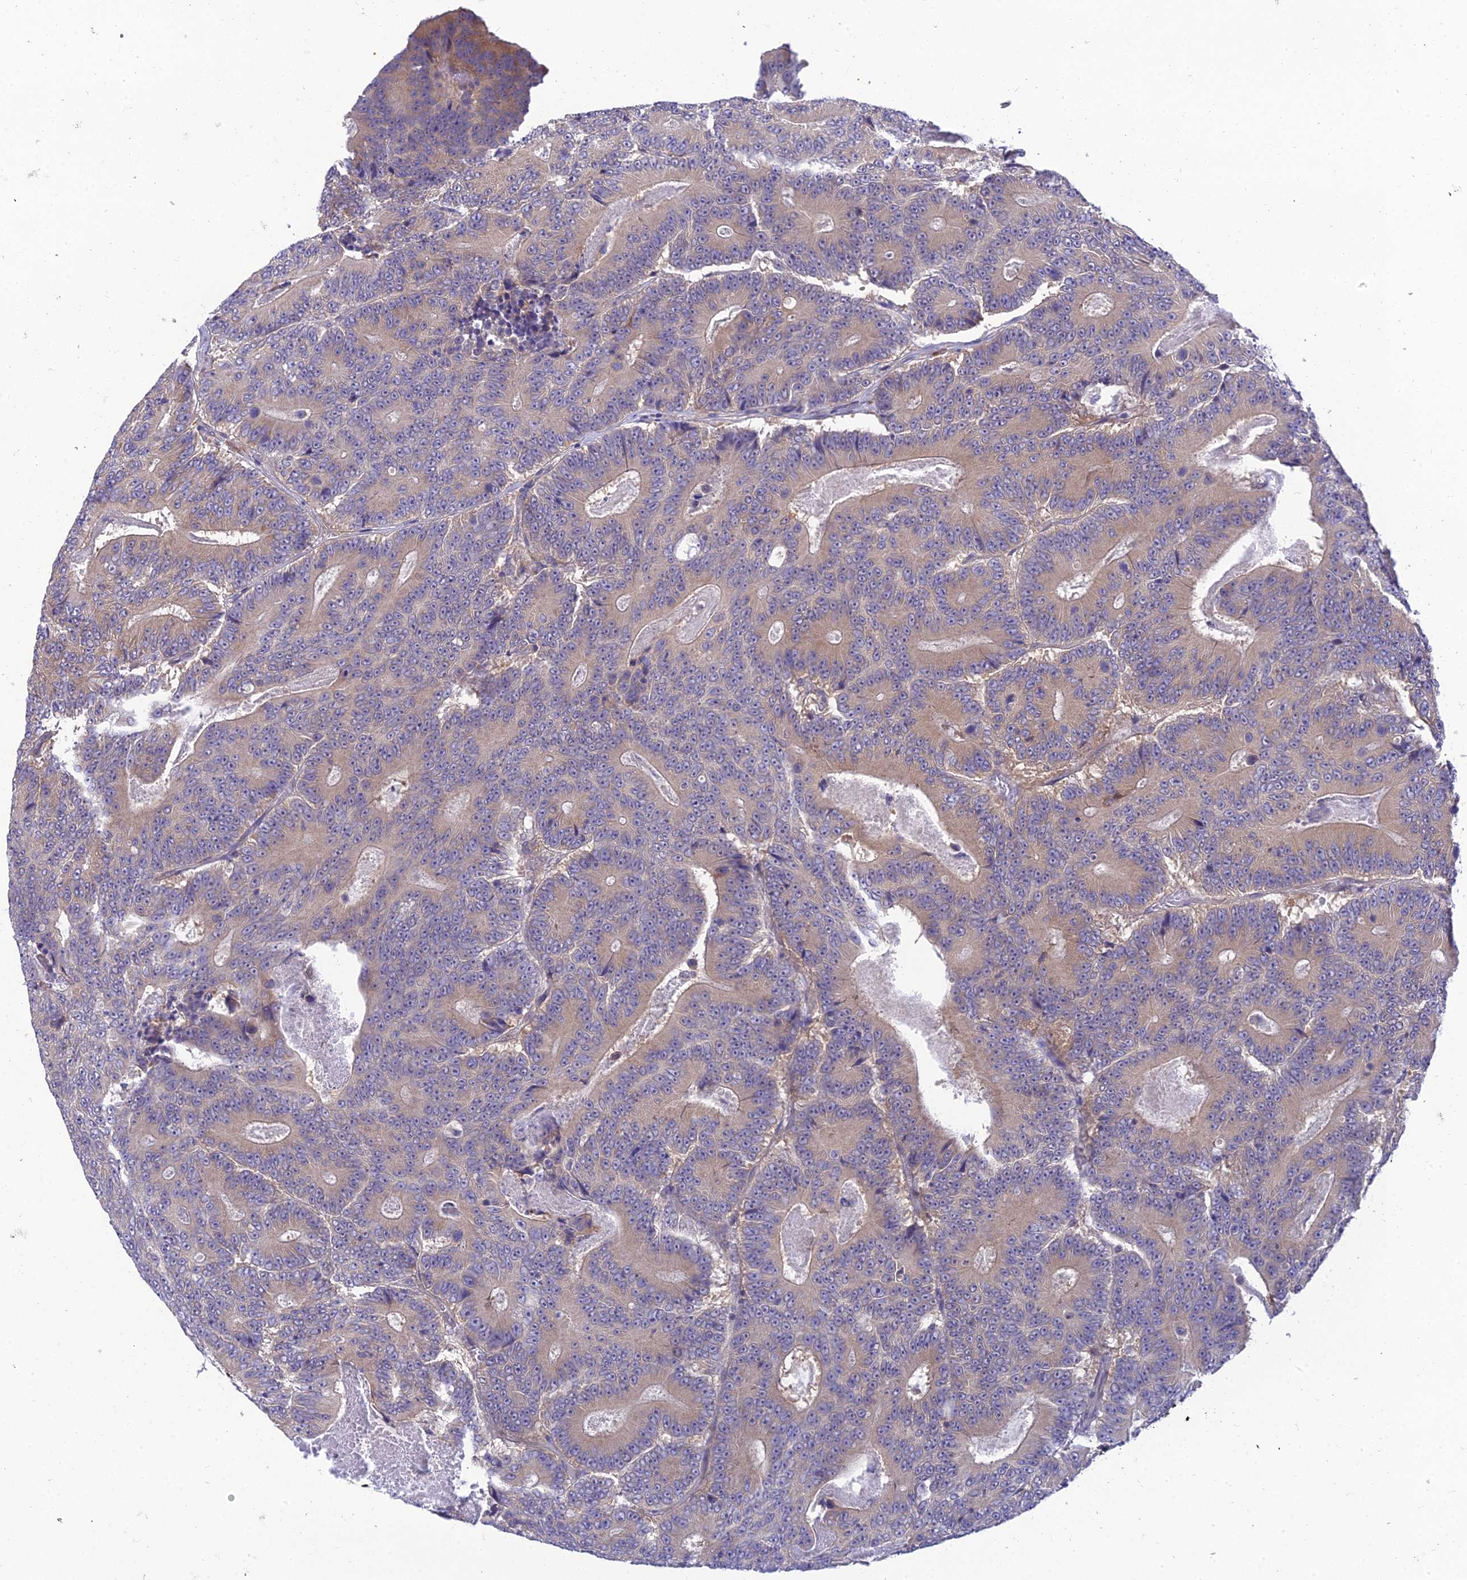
{"staining": {"intensity": "weak", "quantity": "25%-75%", "location": "cytoplasmic/membranous"}, "tissue": "colorectal cancer", "cell_type": "Tumor cells", "image_type": "cancer", "snomed": [{"axis": "morphology", "description": "Adenocarcinoma, NOS"}, {"axis": "topography", "description": "Colon"}], "caption": "There is low levels of weak cytoplasmic/membranous positivity in tumor cells of colorectal adenocarcinoma, as demonstrated by immunohistochemical staining (brown color).", "gene": "CLCN7", "patient": {"sex": "male", "age": 83}}